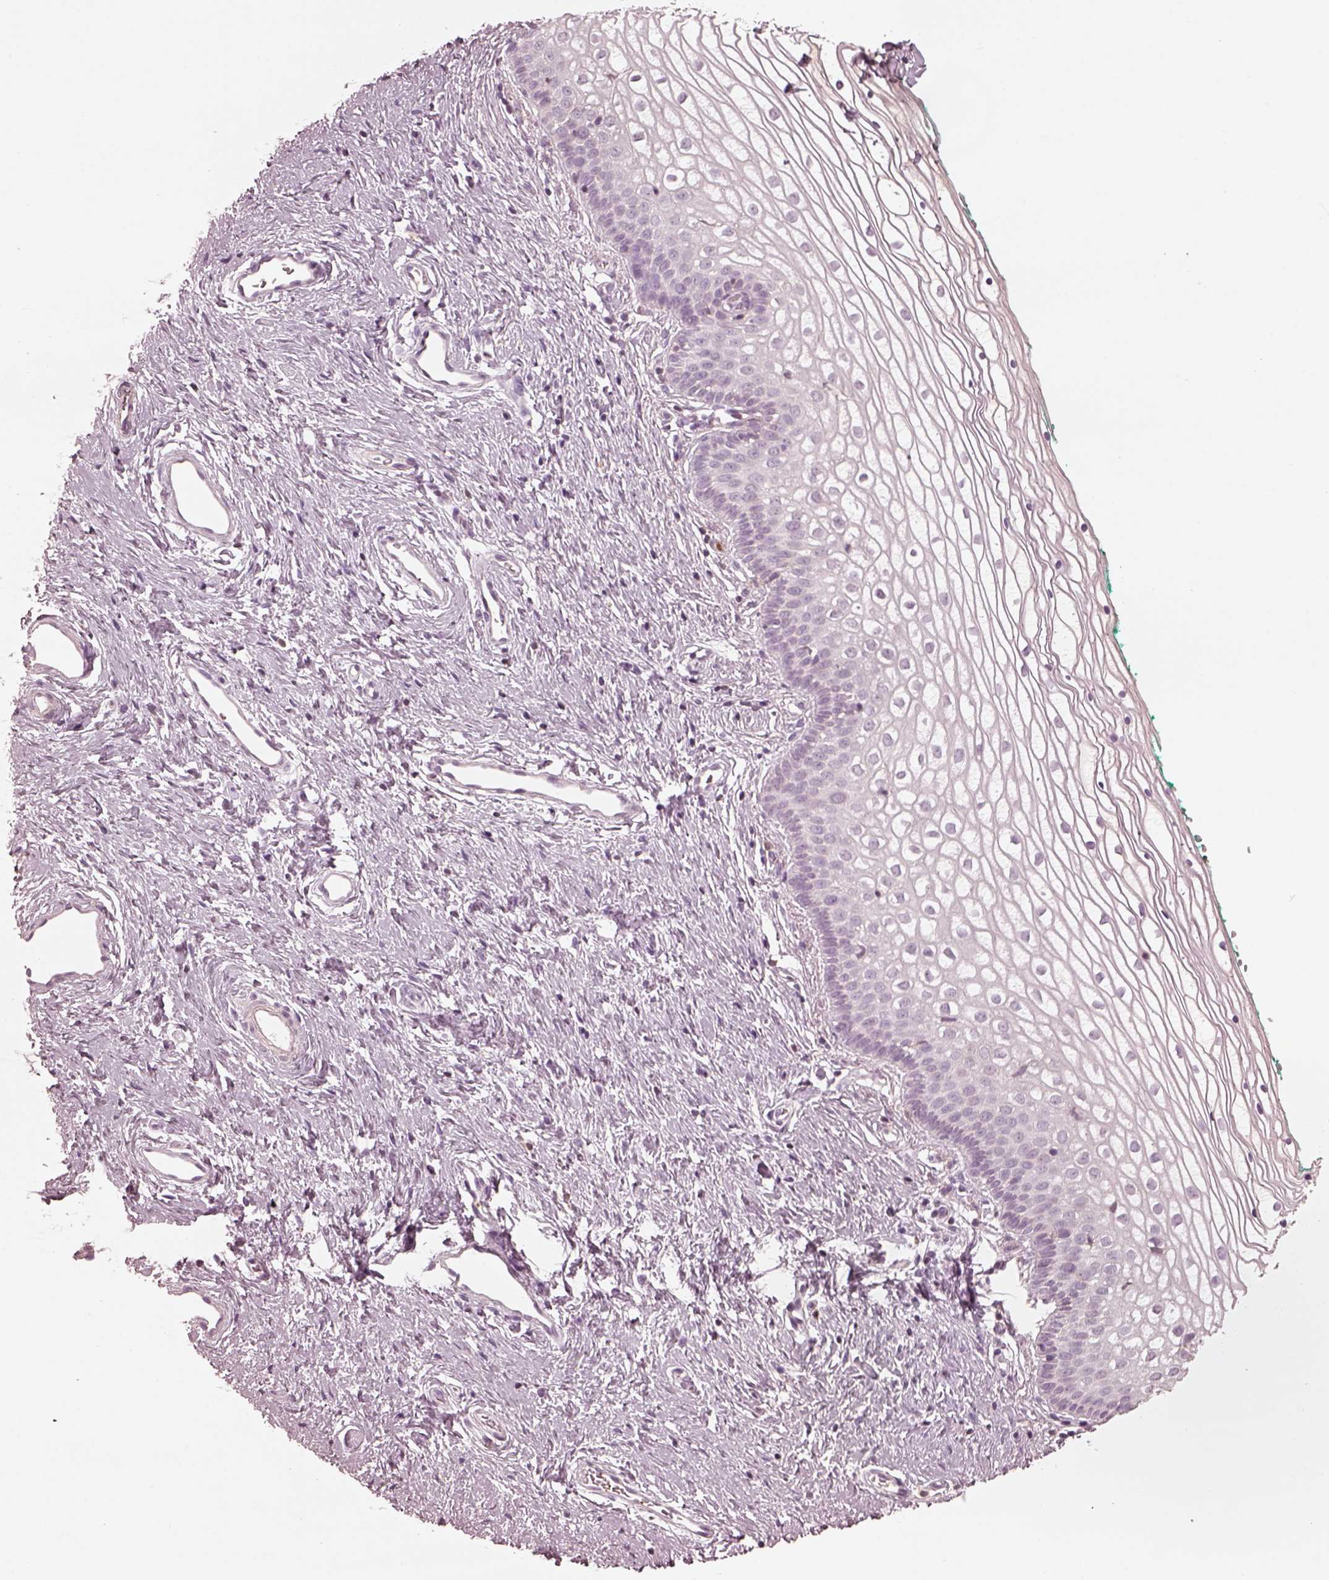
{"staining": {"intensity": "negative", "quantity": "none", "location": "none"}, "tissue": "vagina", "cell_type": "Squamous epithelial cells", "image_type": "normal", "snomed": [{"axis": "morphology", "description": "Normal tissue, NOS"}, {"axis": "topography", "description": "Vagina"}], "caption": "This is an immunohistochemistry histopathology image of benign vagina. There is no expression in squamous epithelial cells.", "gene": "PSTPIP2", "patient": {"sex": "female", "age": 36}}